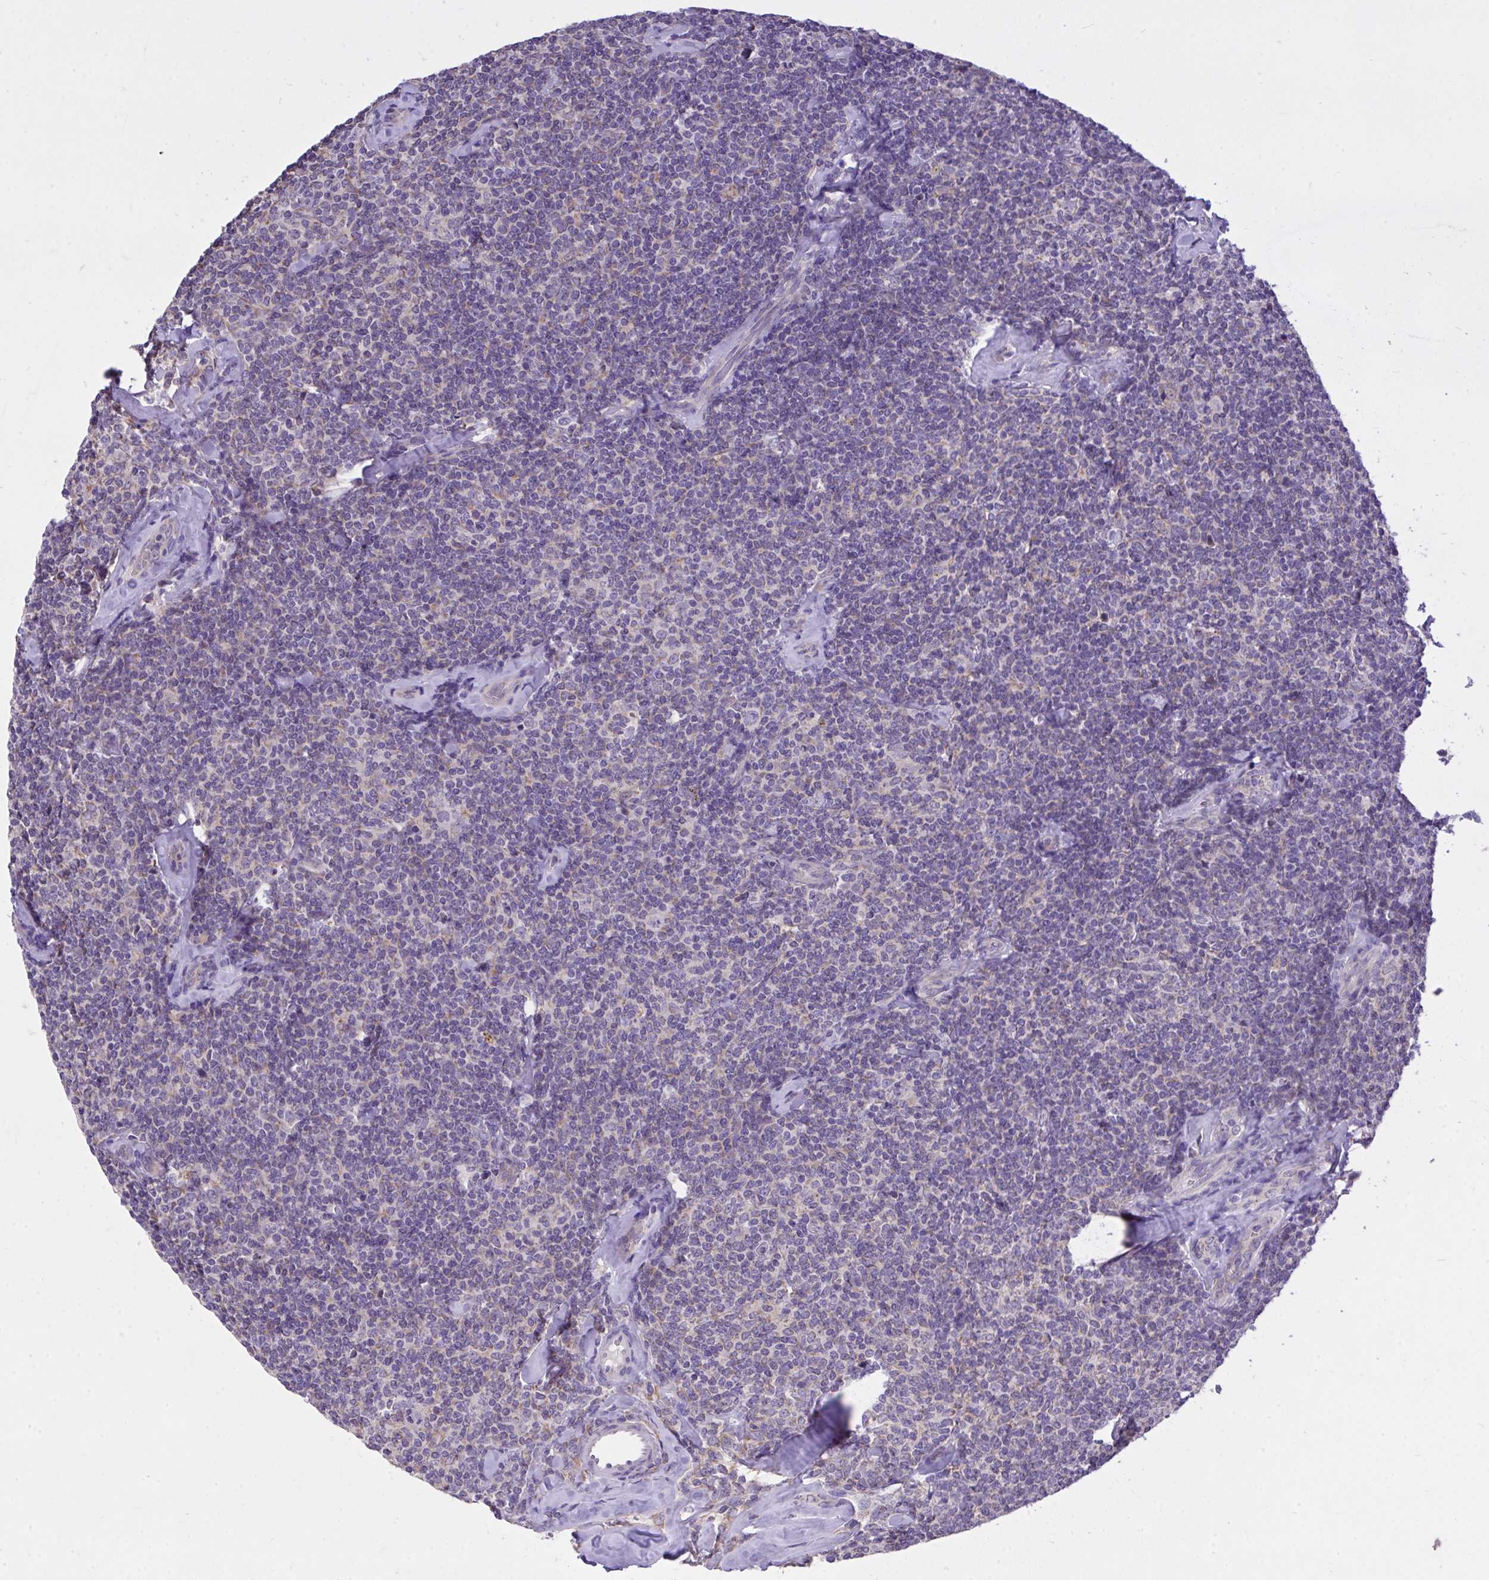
{"staining": {"intensity": "weak", "quantity": "<25%", "location": "cytoplasmic/membranous"}, "tissue": "lymphoma", "cell_type": "Tumor cells", "image_type": "cancer", "snomed": [{"axis": "morphology", "description": "Malignant lymphoma, non-Hodgkin's type, Low grade"}, {"axis": "topography", "description": "Lymph node"}], "caption": "Immunohistochemistry of malignant lymphoma, non-Hodgkin's type (low-grade) demonstrates no positivity in tumor cells. Brightfield microscopy of IHC stained with DAB (brown) and hematoxylin (blue), captured at high magnification.", "gene": "MPC2", "patient": {"sex": "female", "age": 56}}